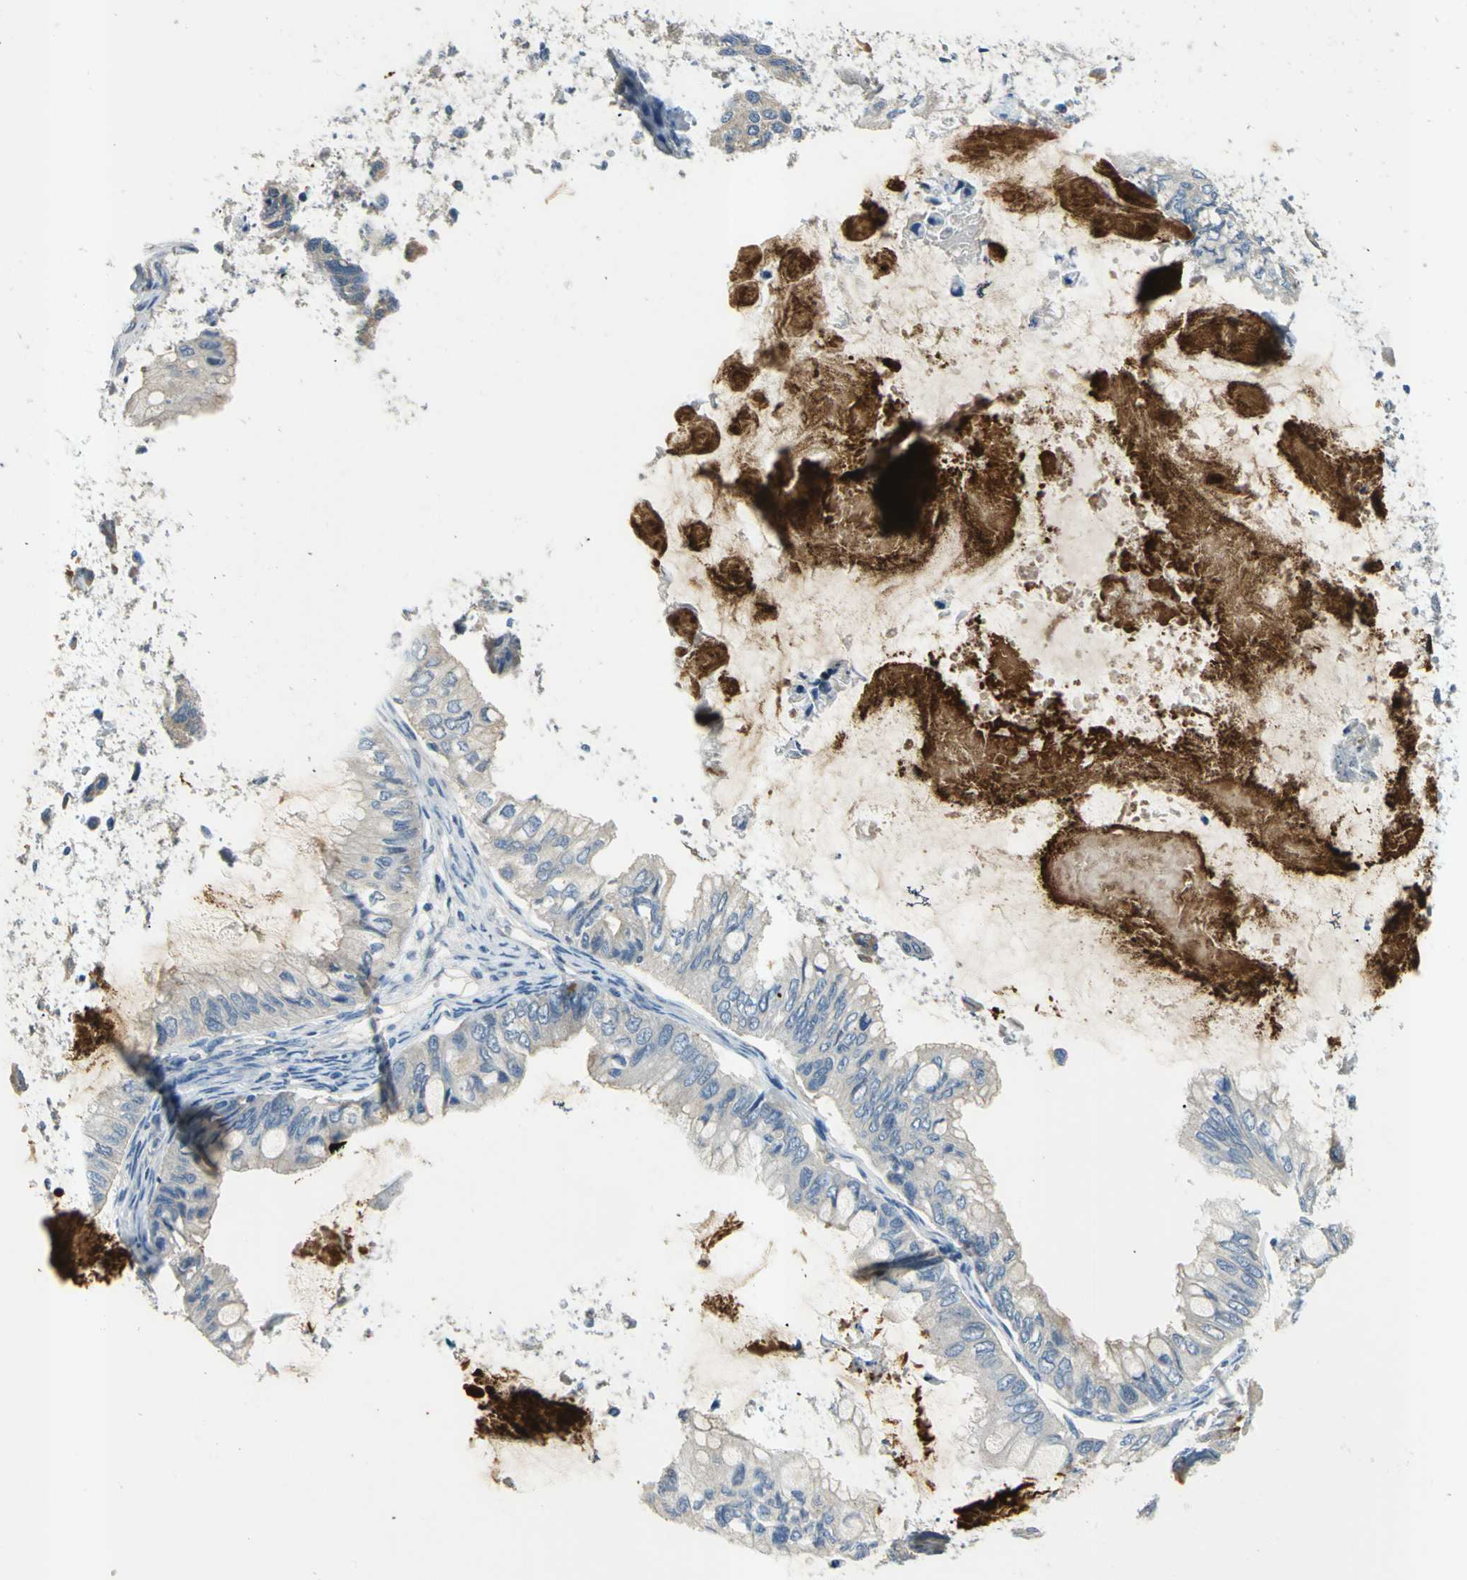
{"staining": {"intensity": "negative", "quantity": "none", "location": "none"}, "tissue": "ovarian cancer", "cell_type": "Tumor cells", "image_type": "cancer", "snomed": [{"axis": "morphology", "description": "Cystadenocarcinoma, mucinous, NOS"}, {"axis": "topography", "description": "Ovary"}], "caption": "This histopathology image is of ovarian cancer (mucinous cystadenocarcinoma) stained with immunohistochemistry (IHC) to label a protein in brown with the nuclei are counter-stained blue. There is no expression in tumor cells.", "gene": "SLC16A7", "patient": {"sex": "female", "age": 80}}